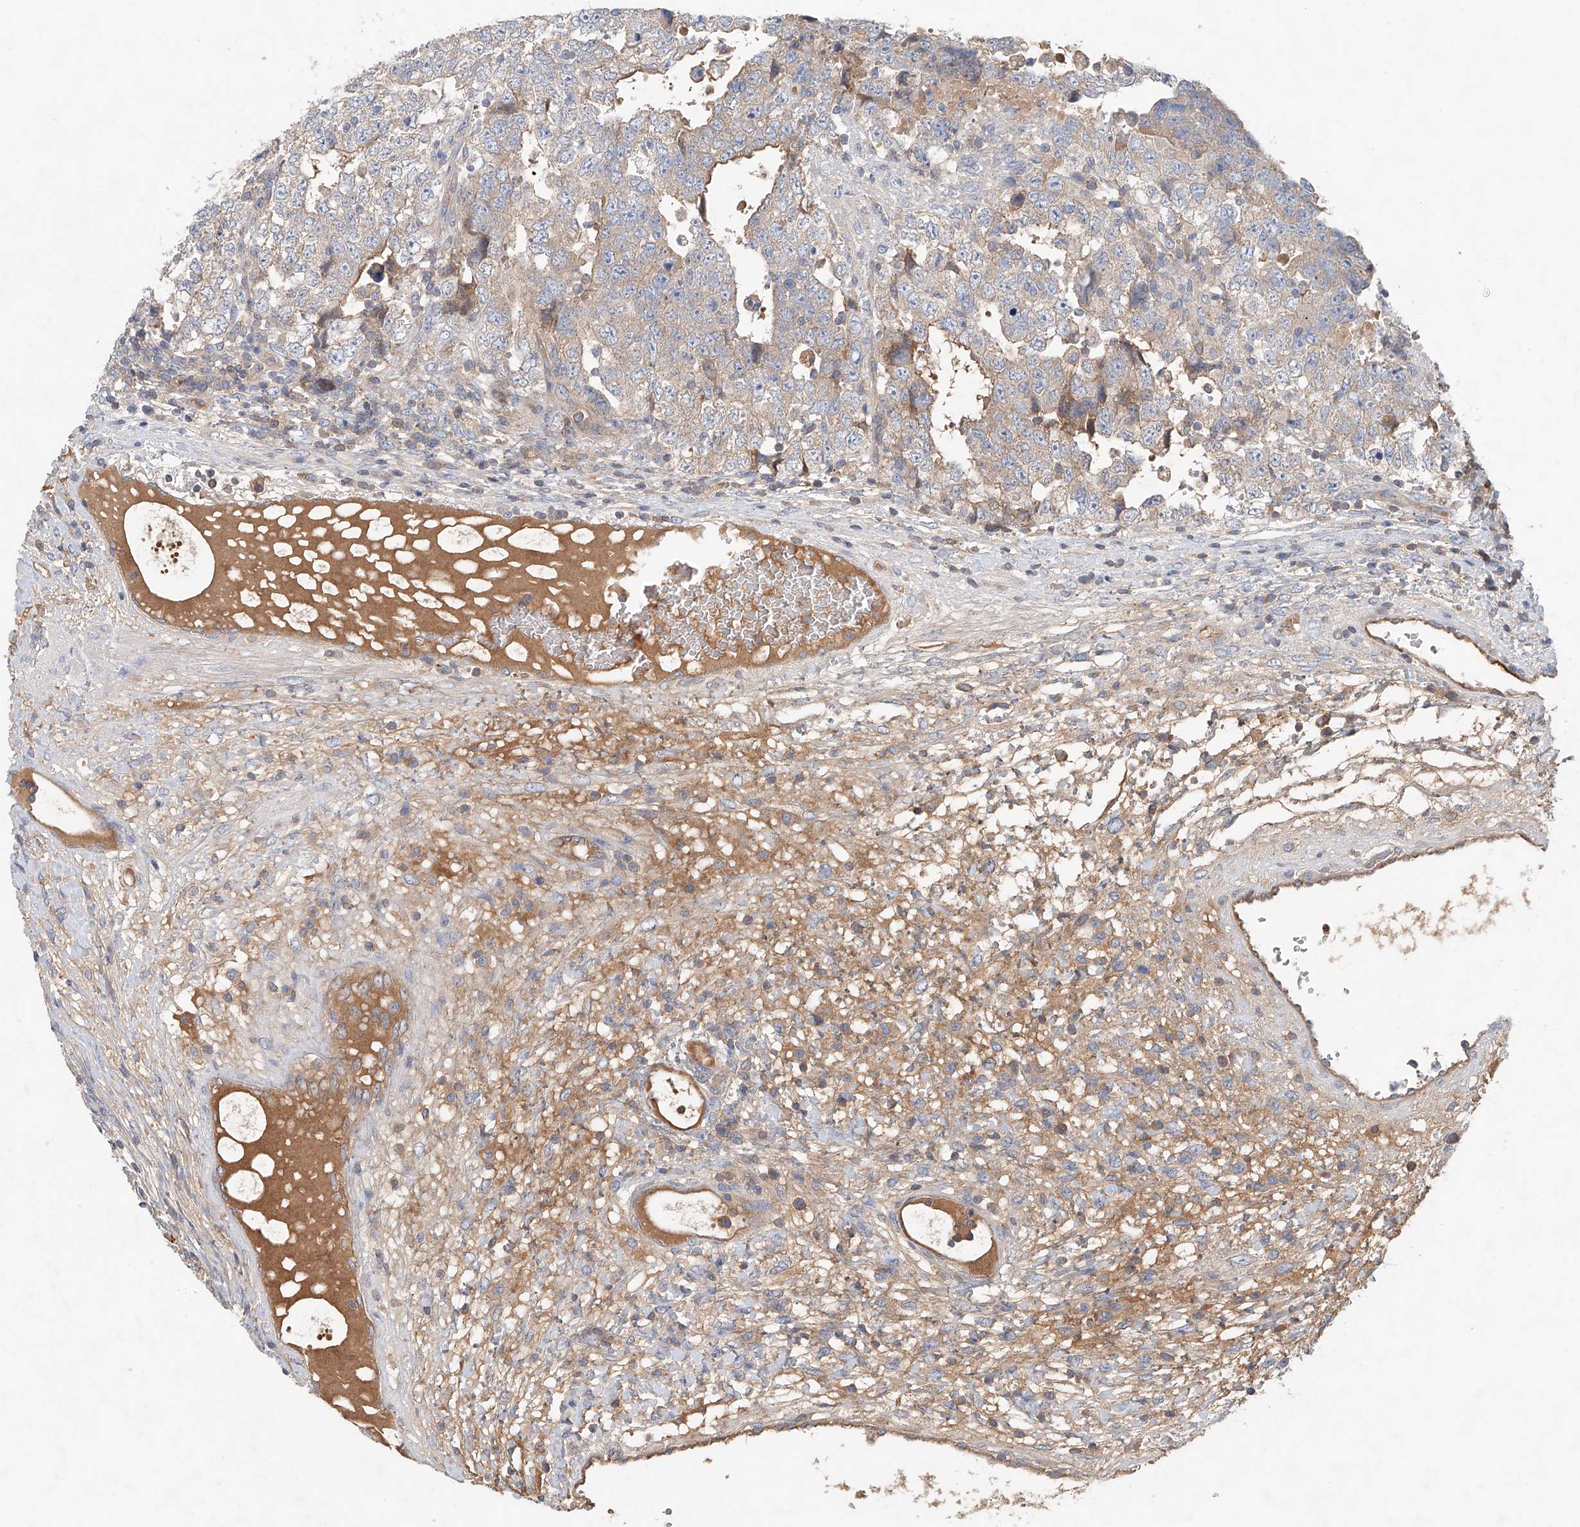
{"staining": {"intensity": "weak", "quantity": "<25%", "location": "cytoplasmic/membranous"}, "tissue": "testis cancer", "cell_type": "Tumor cells", "image_type": "cancer", "snomed": [{"axis": "morphology", "description": "Carcinoma, Embryonal, NOS"}, {"axis": "topography", "description": "Testis"}], "caption": "Immunohistochemistry (IHC) of embryonal carcinoma (testis) shows no staining in tumor cells.", "gene": "FRYL", "patient": {"sex": "male", "age": 37}}